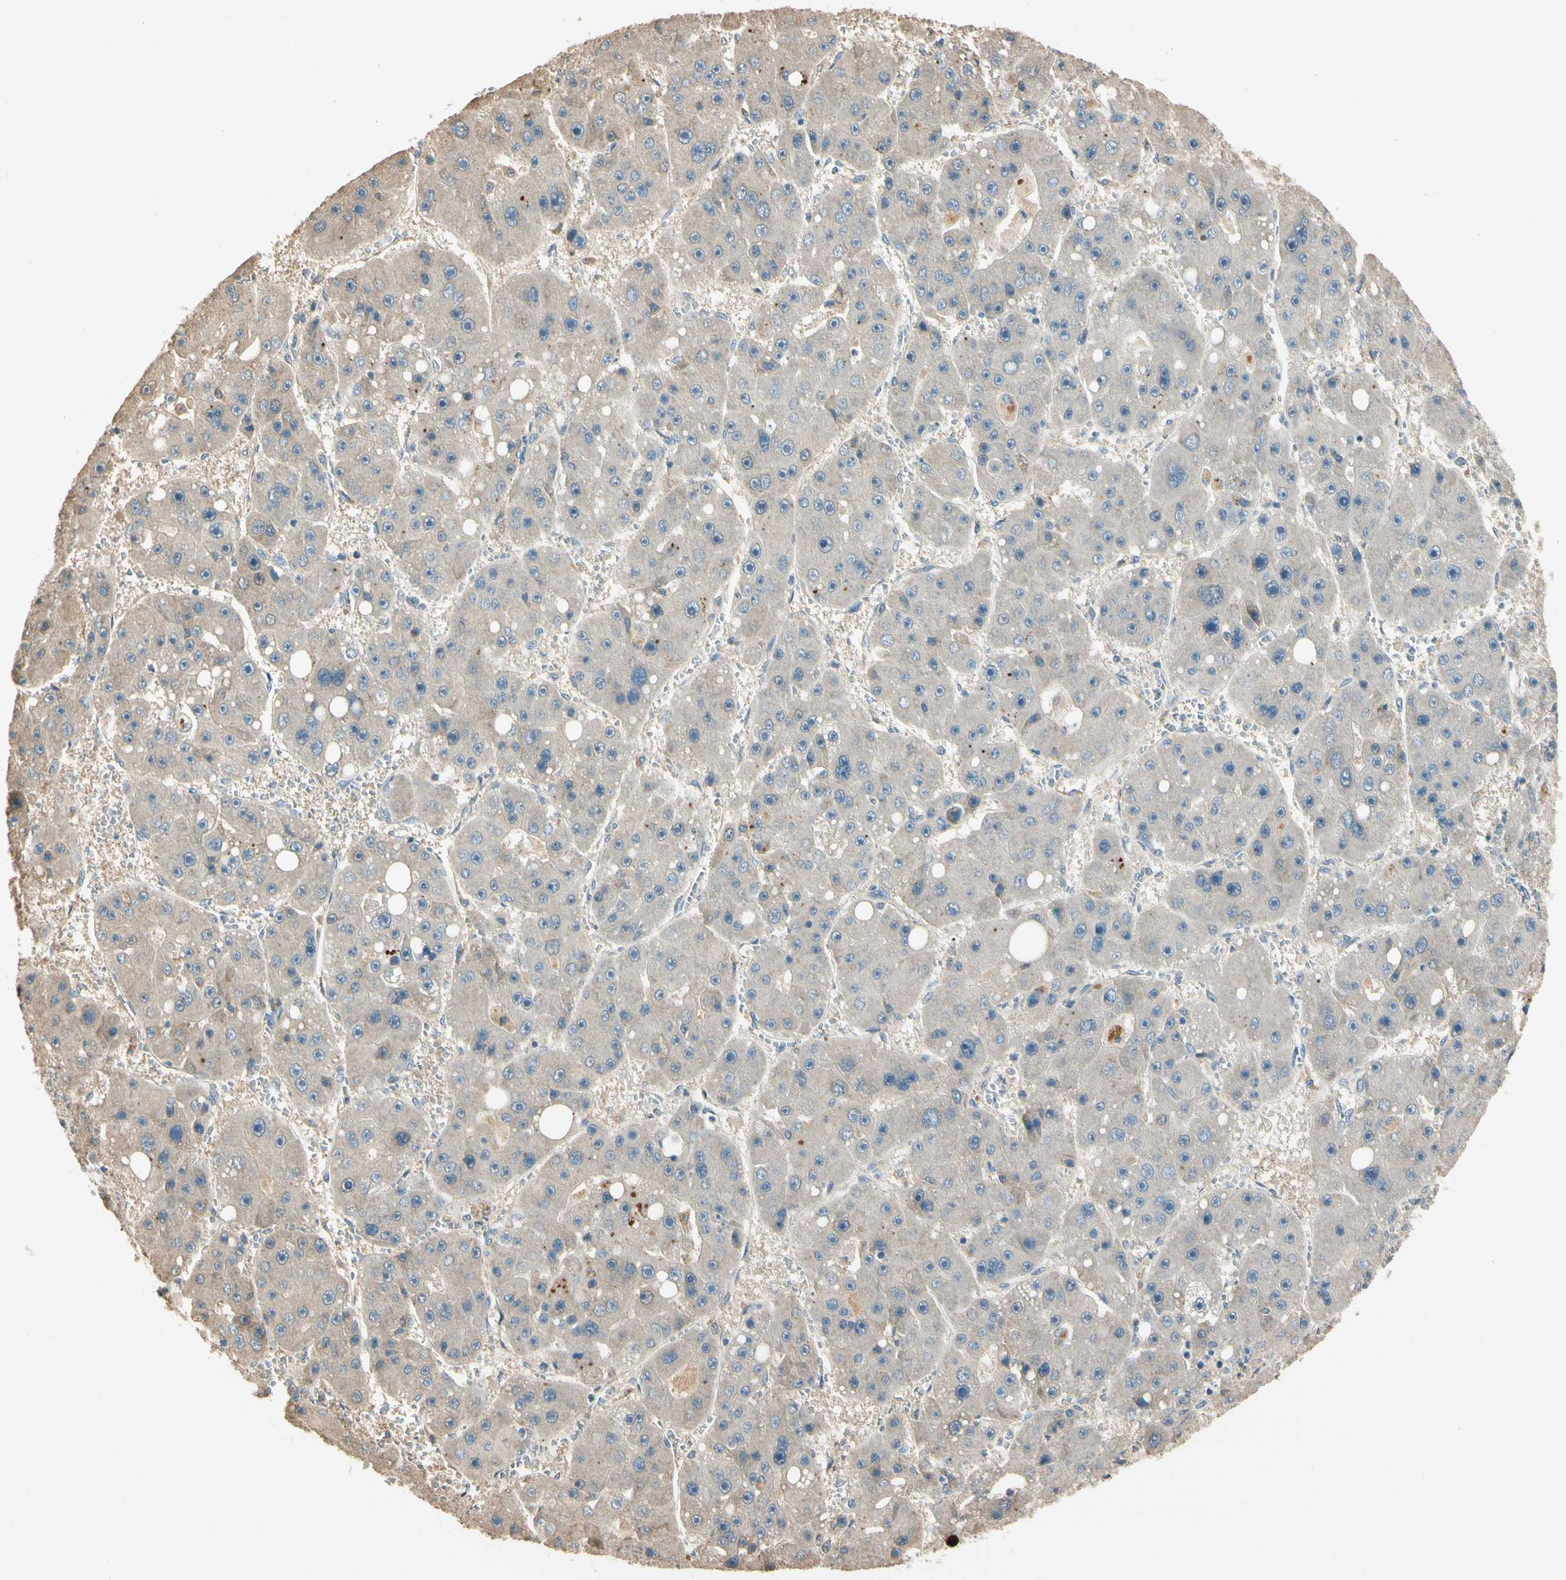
{"staining": {"intensity": "weak", "quantity": "<25%", "location": "cytoplasmic/membranous"}, "tissue": "liver cancer", "cell_type": "Tumor cells", "image_type": "cancer", "snomed": [{"axis": "morphology", "description": "Carcinoma, Hepatocellular, NOS"}, {"axis": "topography", "description": "Liver"}], "caption": "Tumor cells are negative for protein expression in human liver cancer (hepatocellular carcinoma).", "gene": "CDH6", "patient": {"sex": "female", "age": 61}}